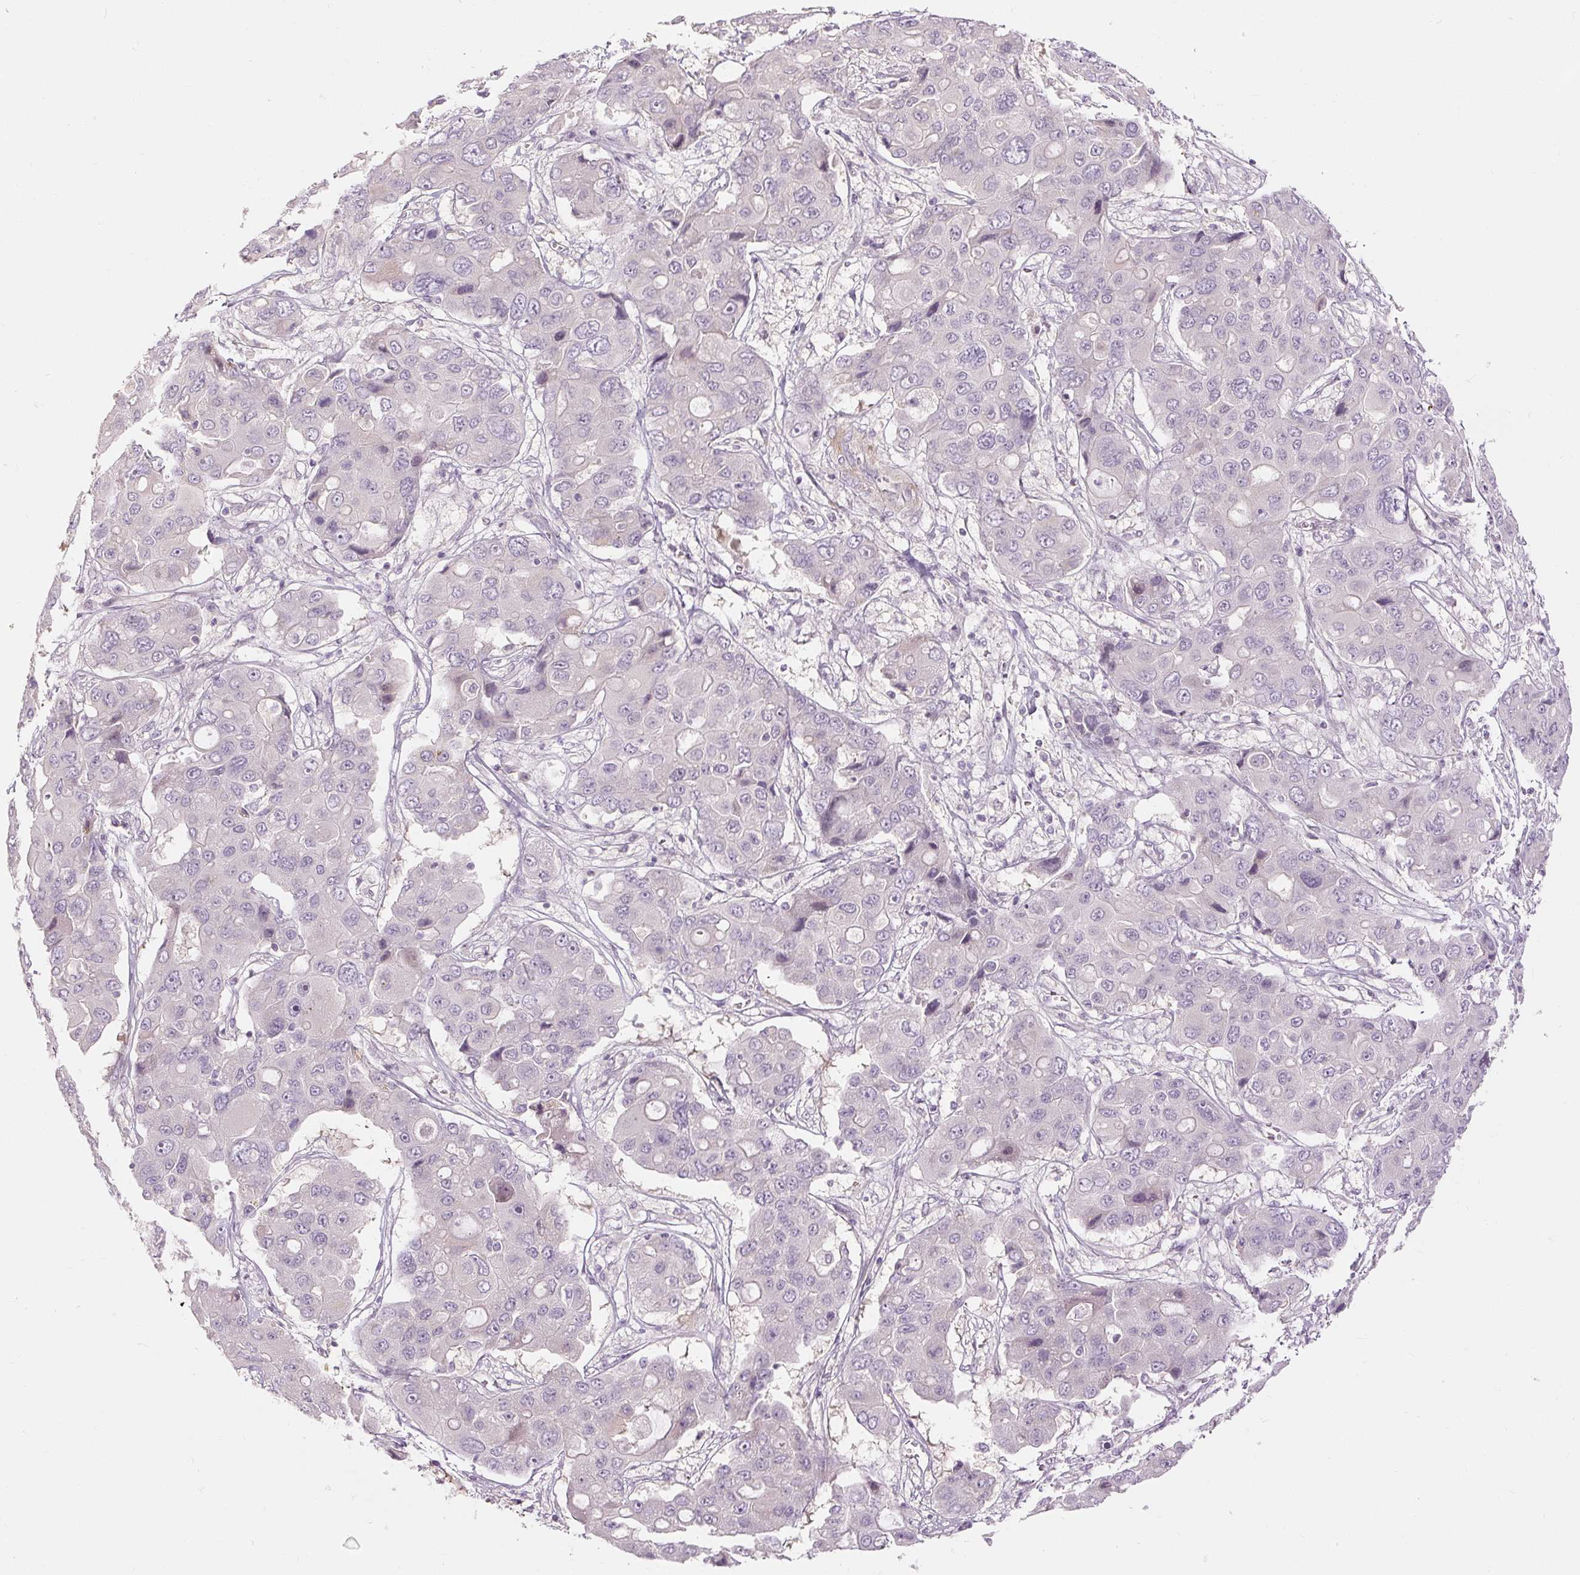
{"staining": {"intensity": "negative", "quantity": "none", "location": "none"}, "tissue": "liver cancer", "cell_type": "Tumor cells", "image_type": "cancer", "snomed": [{"axis": "morphology", "description": "Cholangiocarcinoma"}, {"axis": "topography", "description": "Liver"}], "caption": "A histopathology image of liver cancer (cholangiocarcinoma) stained for a protein displays no brown staining in tumor cells.", "gene": "CAPN3", "patient": {"sex": "male", "age": 67}}